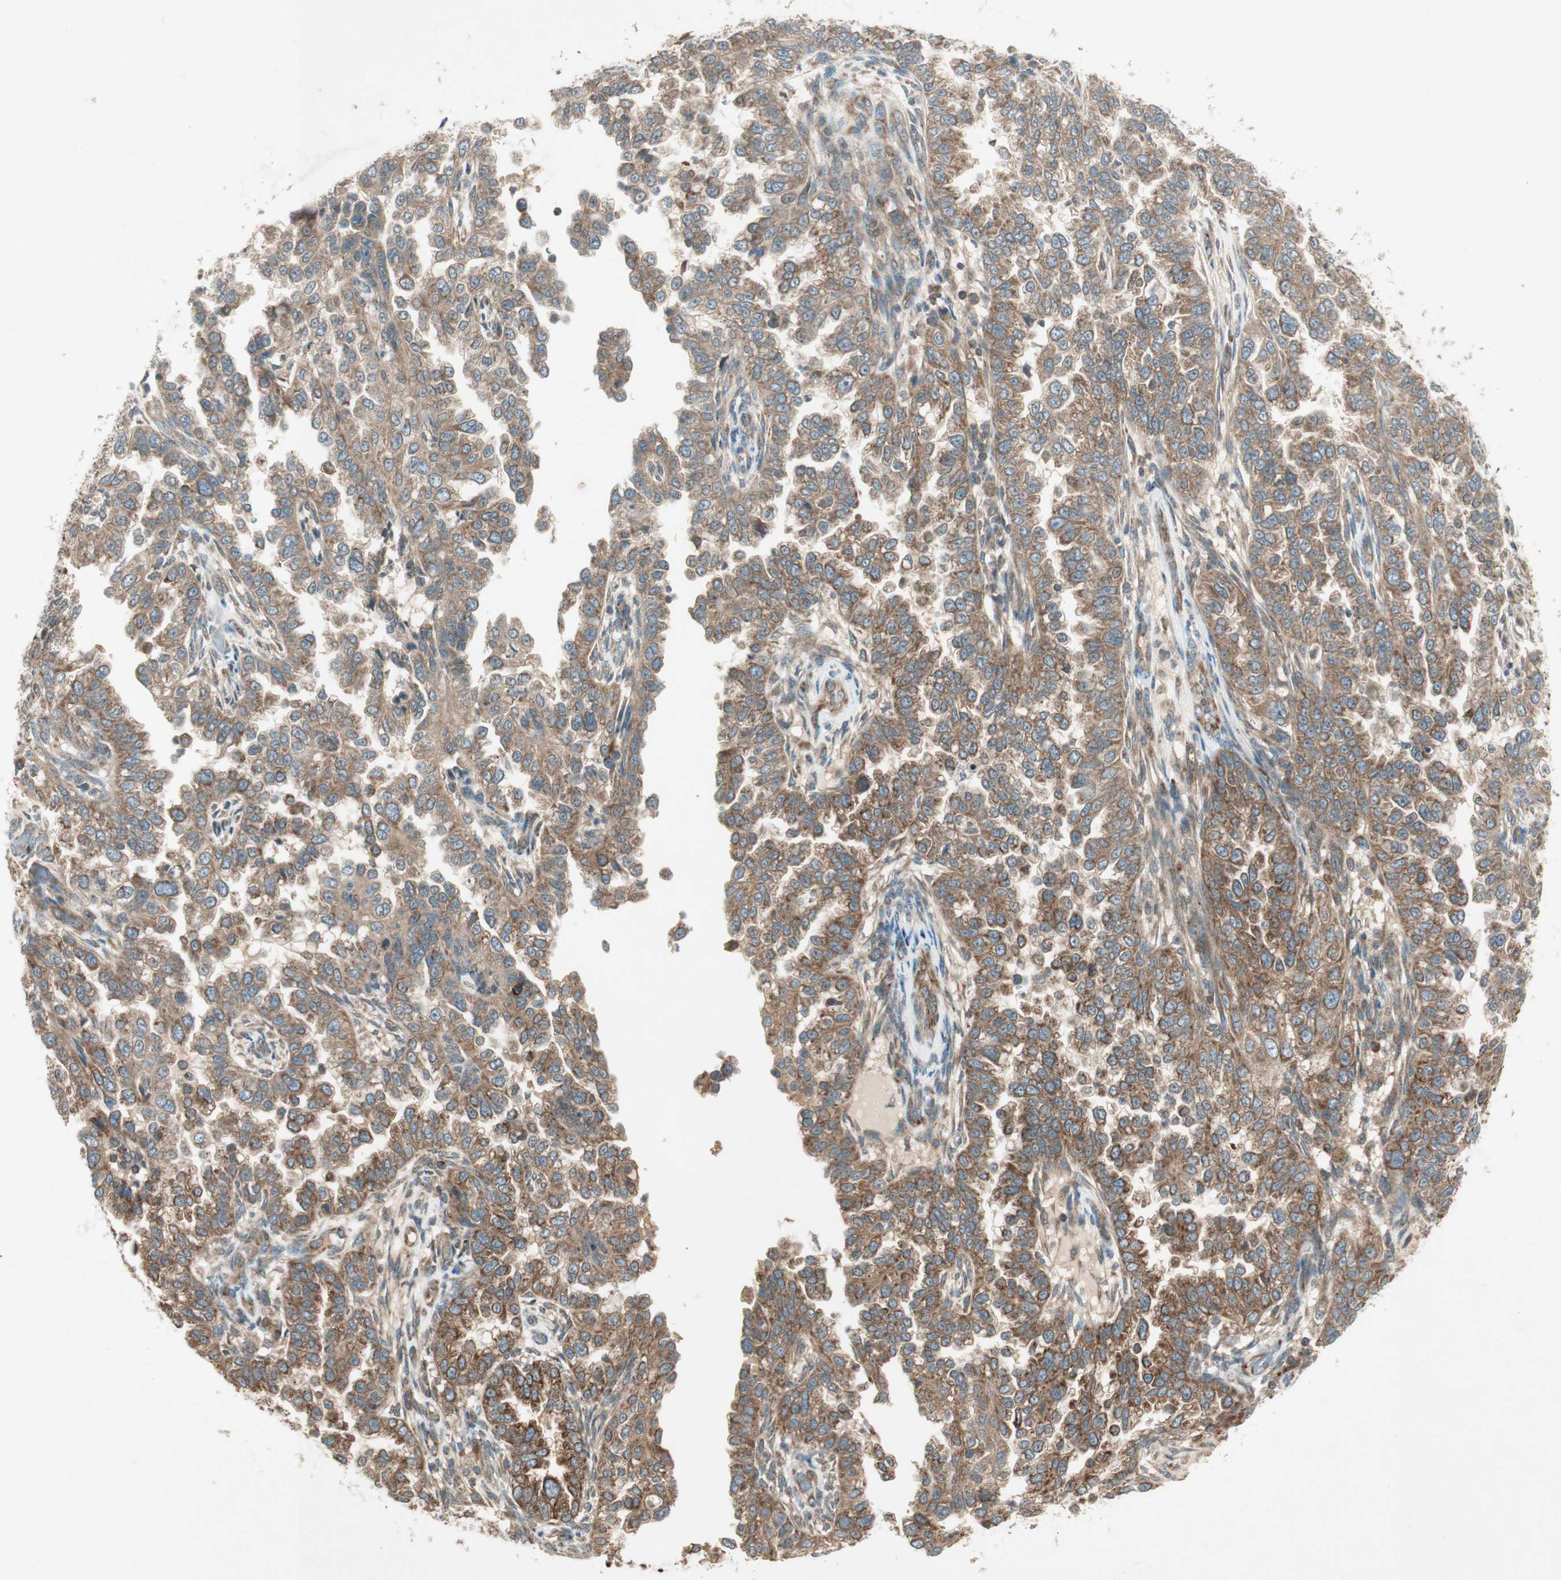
{"staining": {"intensity": "strong", "quantity": ">75%", "location": "cytoplasmic/membranous"}, "tissue": "endometrial cancer", "cell_type": "Tumor cells", "image_type": "cancer", "snomed": [{"axis": "morphology", "description": "Adenocarcinoma, NOS"}, {"axis": "topography", "description": "Endometrium"}], "caption": "IHC photomicrograph of neoplastic tissue: adenocarcinoma (endometrial) stained using immunohistochemistry (IHC) demonstrates high levels of strong protein expression localized specifically in the cytoplasmic/membranous of tumor cells, appearing as a cytoplasmic/membranous brown color.", "gene": "CHADL", "patient": {"sex": "female", "age": 85}}